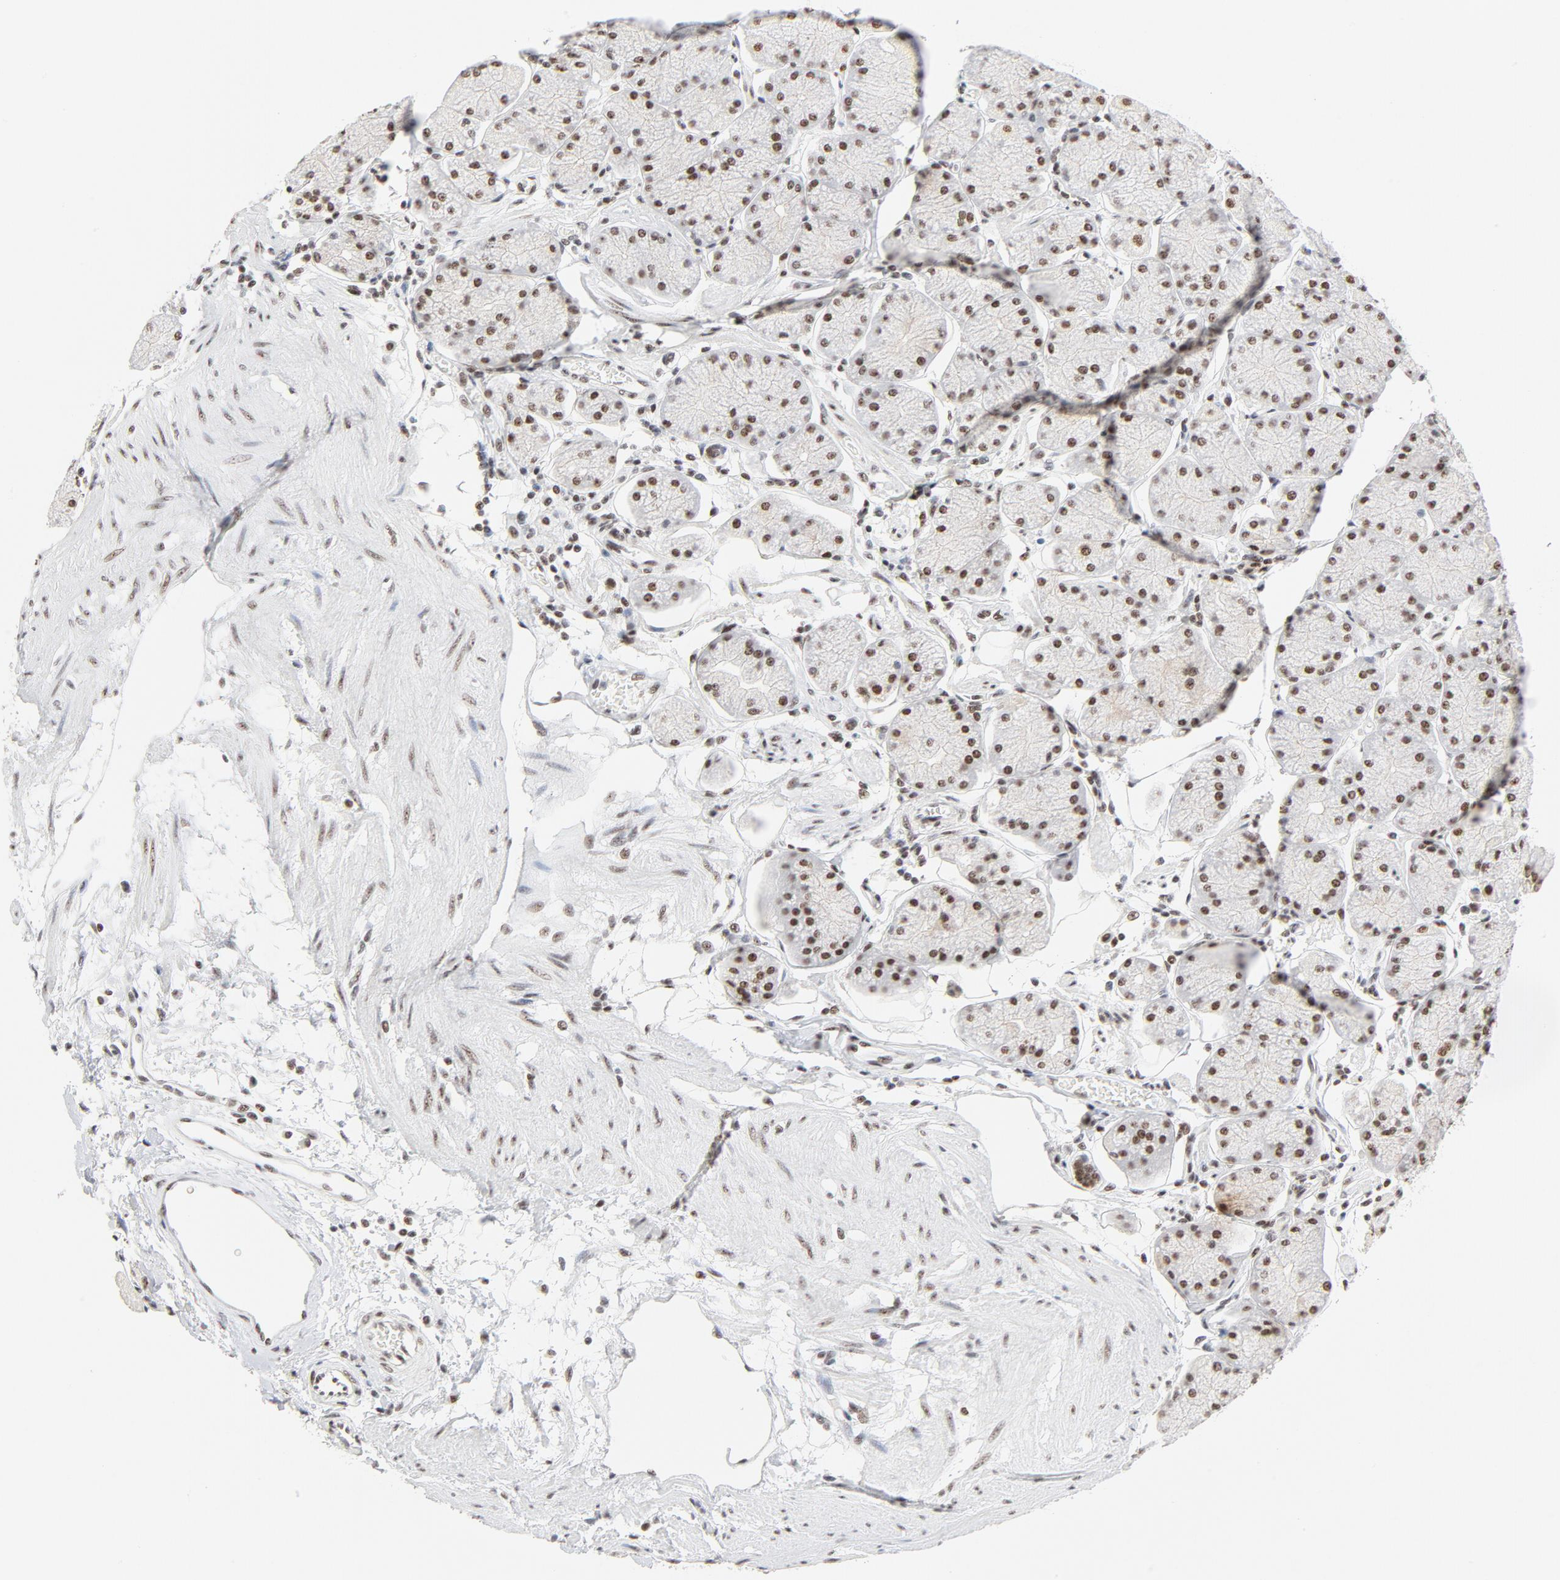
{"staining": {"intensity": "moderate", "quantity": ">75%", "location": "nuclear"}, "tissue": "stomach", "cell_type": "Glandular cells", "image_type": "normal", "snomed": [{"axis": "morphology", "description": "Normal tissue, NOS"}, {"axis": "topography", "description": "Stomach, upper"}, {"axis": "topography", "description": "Stomach"}], "caption": "Human stomach stained with a brown dye displays moderate nuclear positive staining in approximately >75% of glandular cells.", "gene": "GTF2H1", "patient": {"sex": "male", "age": 76}}